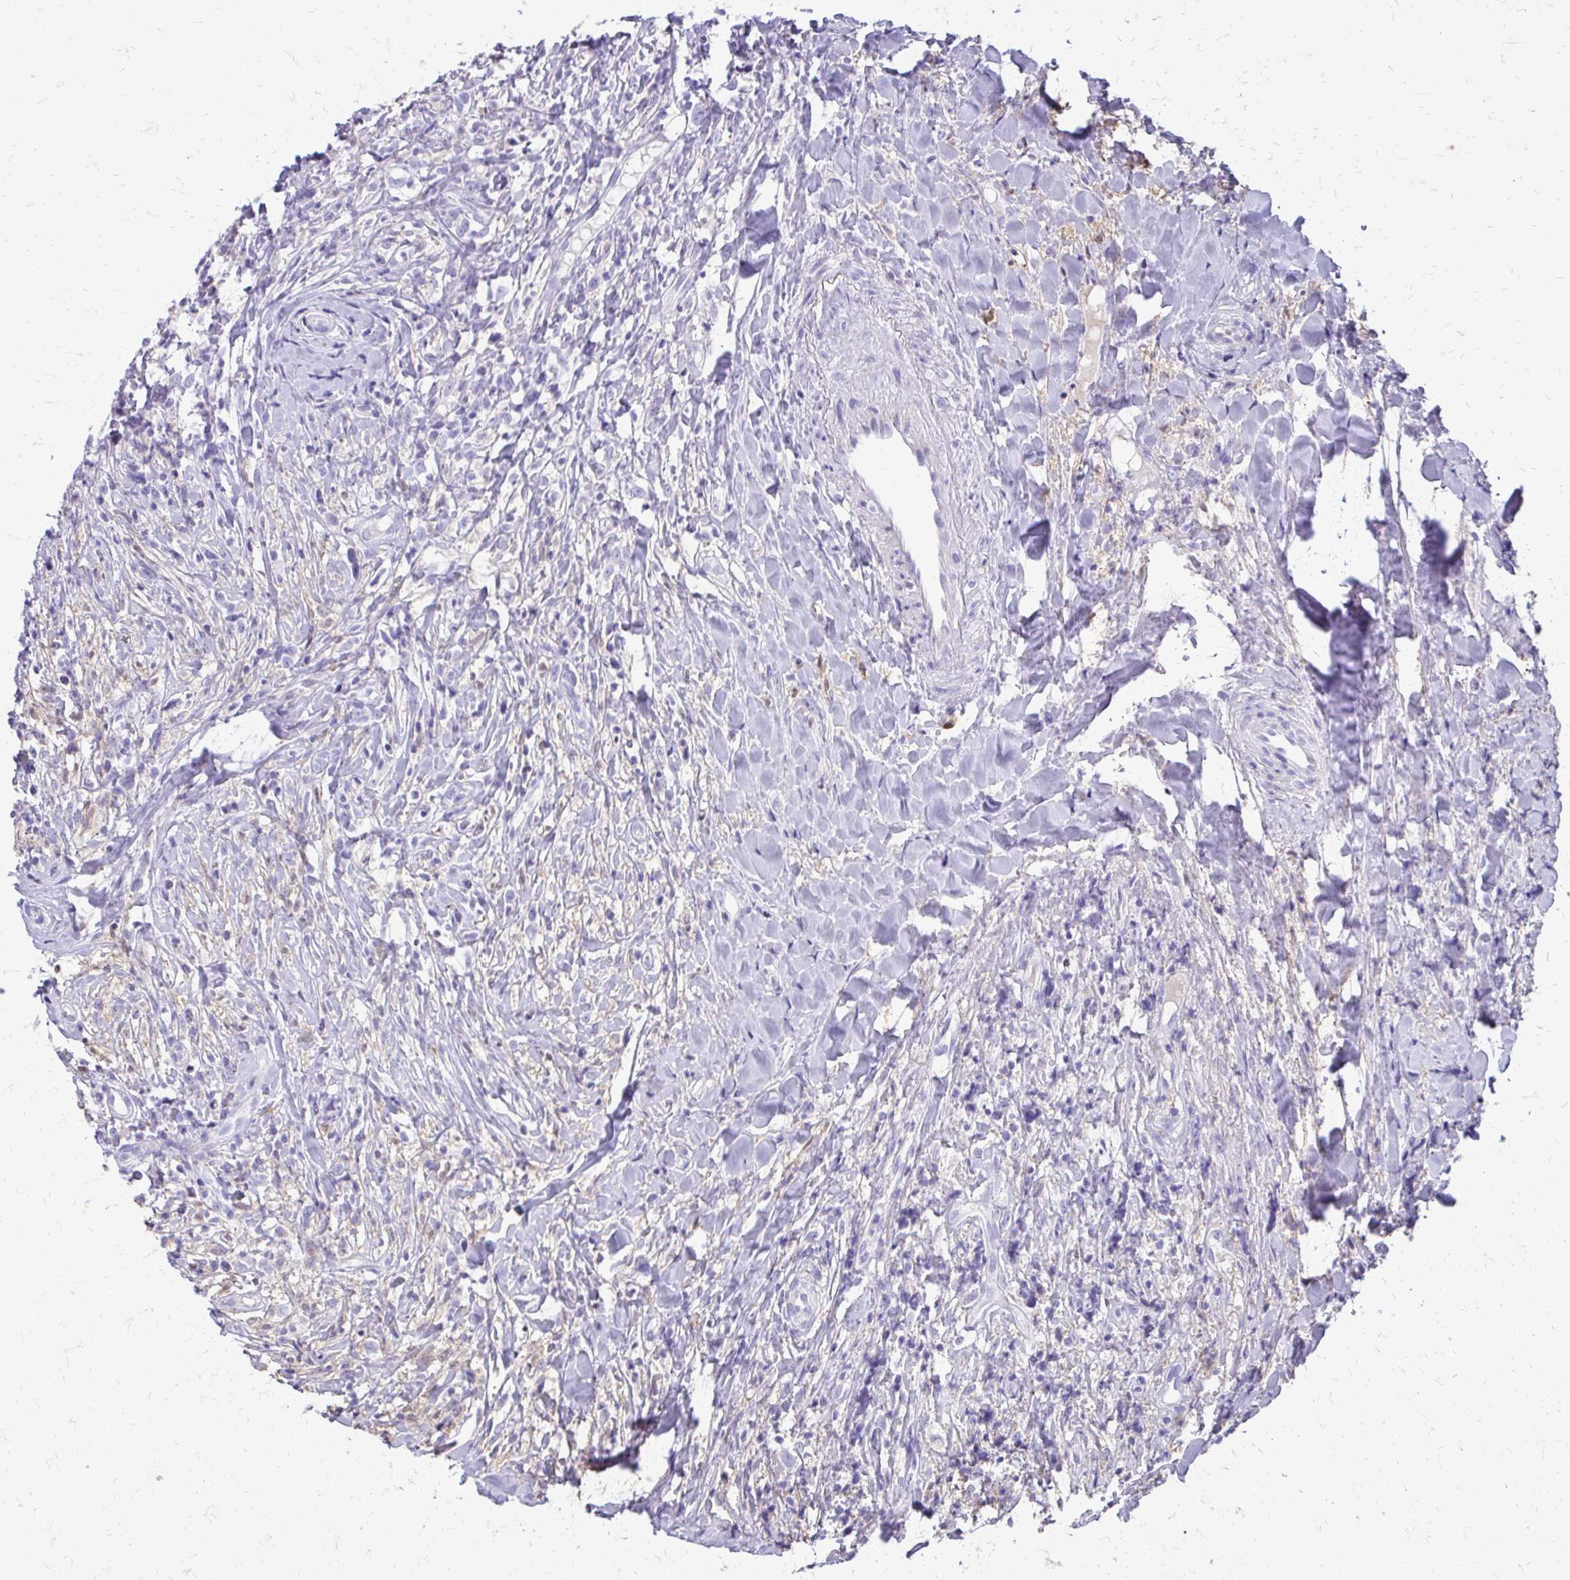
{"staining": {"intensity": "negative", "quantity": "none", "location": "none"}, "tissue": "lymphoma", "cell_type": "Tumor cells", "image_type": "cancer", "snomed": [{"axis": "morphology", "description": "Hodgkin's disease, NOS"}, {"axis": "topography", "description": "No Tissue"}], "caption": "Immunohistochemistry histopathology image of Hodgkin's disease stained for a protein (brown), which reveals no expression in tumor cells.", "gene": "SIGLEC11", "patient": {"sex": "female", "age": 21}}